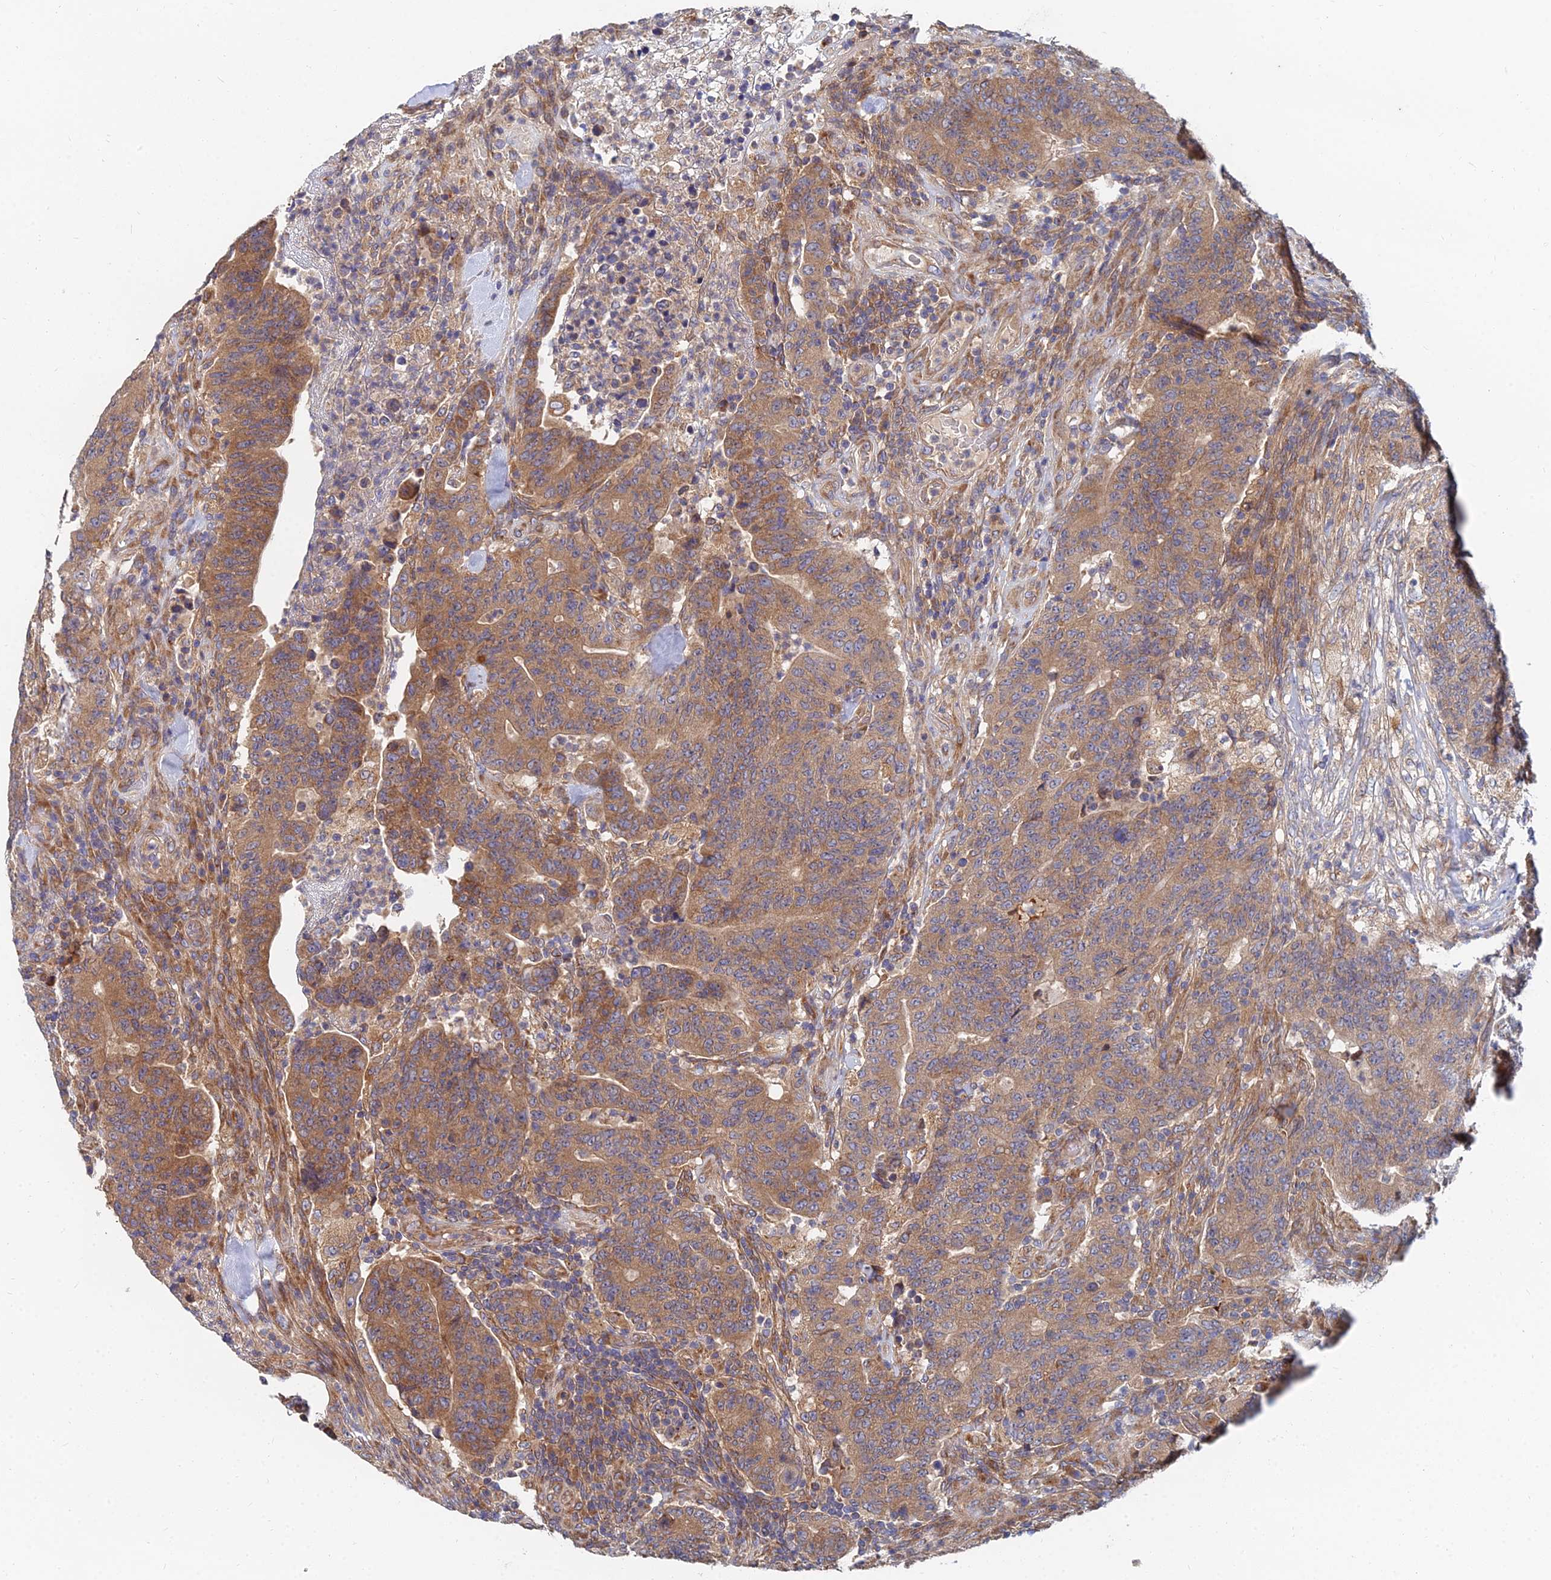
{"staining": {"intensity": "moderate", "quantity": ">75%", "location": "cytoplasmic/membranous"}, "tissue": "colorectal cancer", "cell_type": "Tumor cells", "image_type": "cancer", "snomed": [{"axis": "morphology", "description": "Adenocarcinoma, NOS"}, {"axis": "topography", "description": "Colon"}], "caption": "Moderate cytoplasmic/membranous protein staining is present in about >75% of tumor cells in adenocarcinoma (colorectal).", "gene": "CCZ1", "patient": {"sex": "female", "age": 75}}